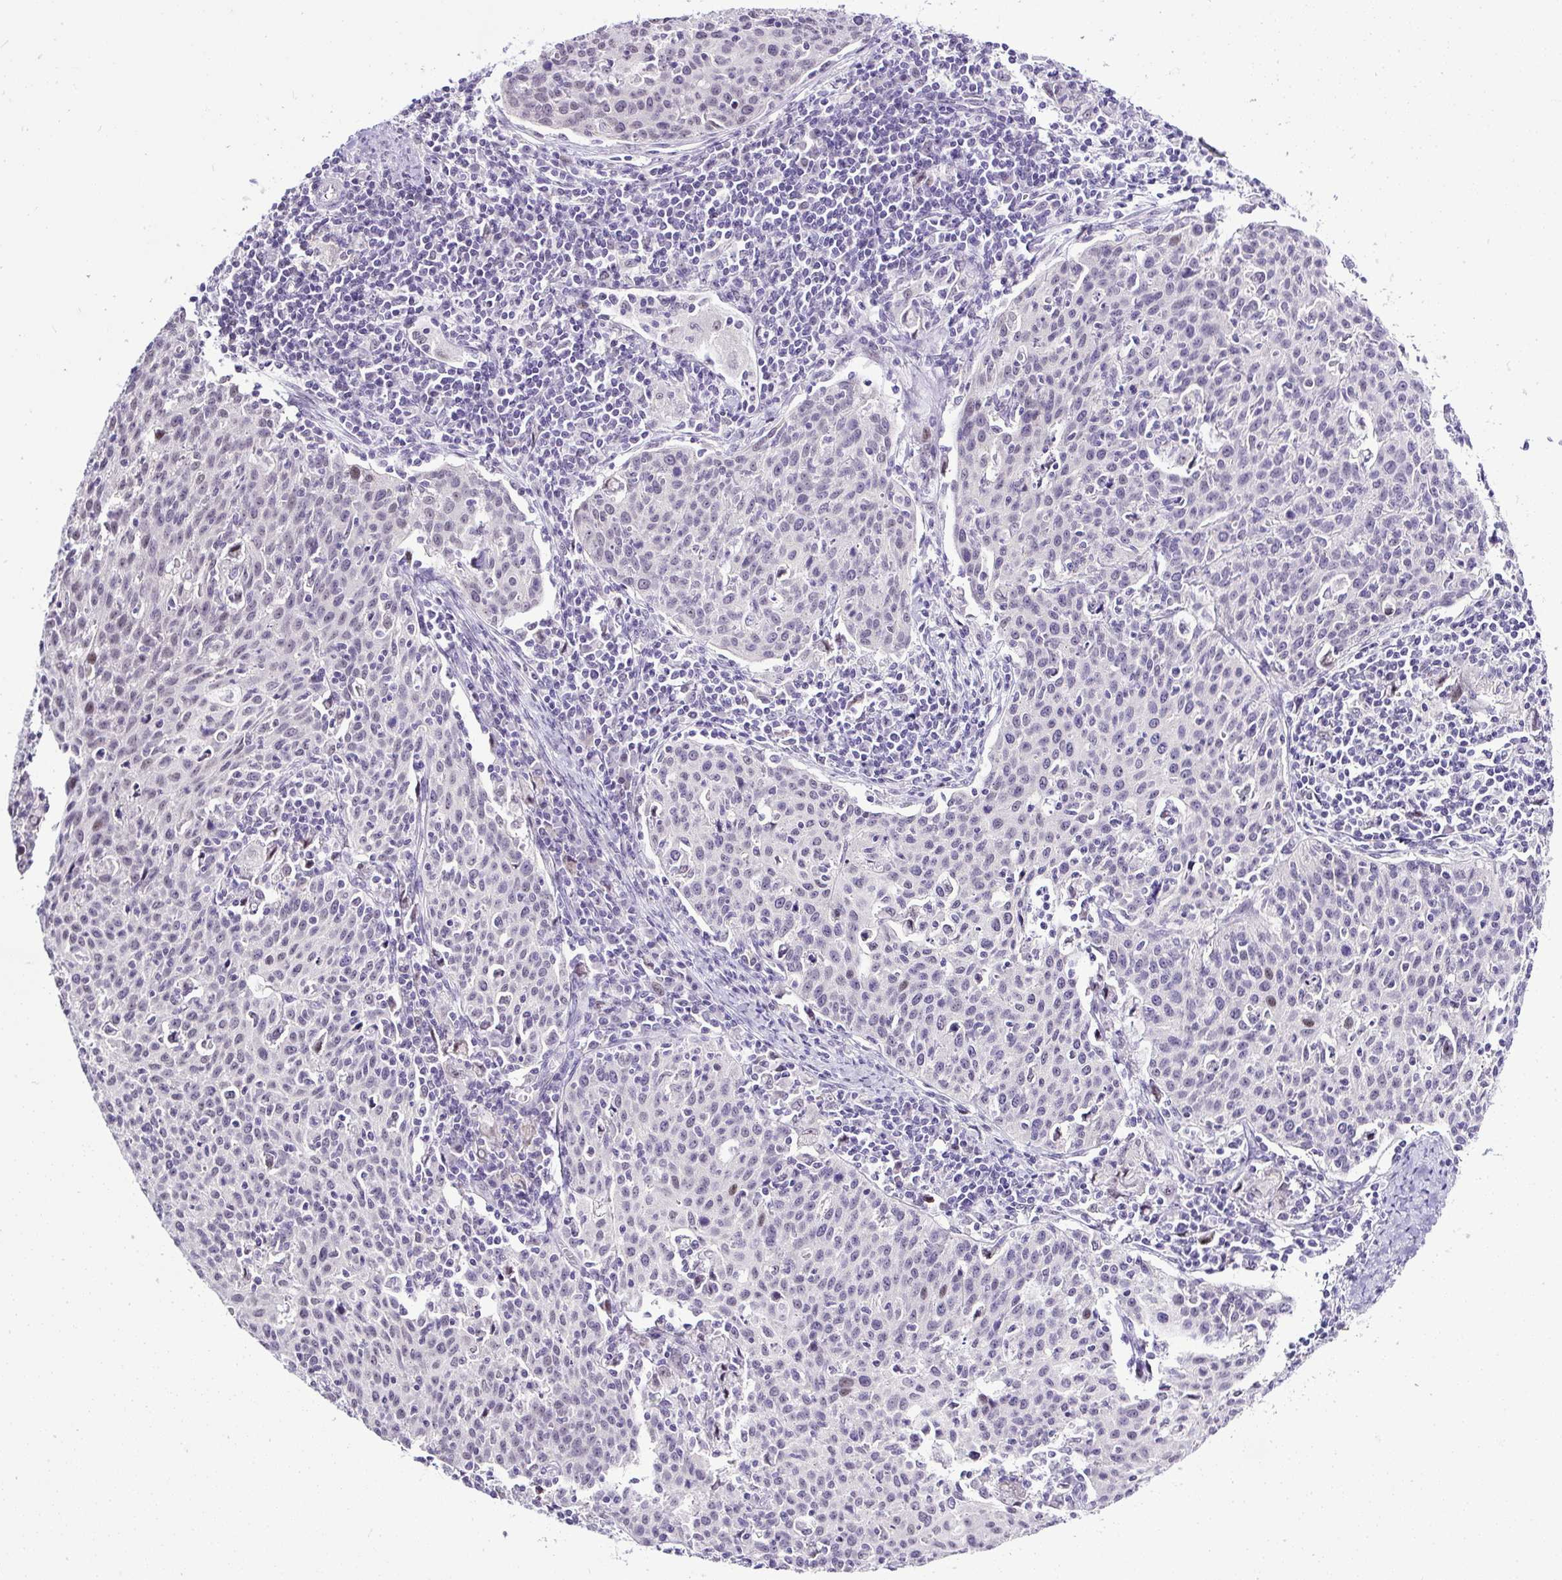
{"staining": {"intensity": "negative", "quantity": "none", "location": "none"}, "tissue": "cervical cancer", "cell_type": "Tumor cells", "image_type": "cancer", "snomed": [{"axis": "morphology", "description": "Squamous cell carcinoma, NOS"}, {"axis": "topography", "description": "Cervix"}], "caption": "Cervical squamous cell carcinoma stained for a protein using immunohistochemistry demonstrates no expression tumor cells.", "gene": "WNT10B", "patient": {"sex": "female", "age": 38}}